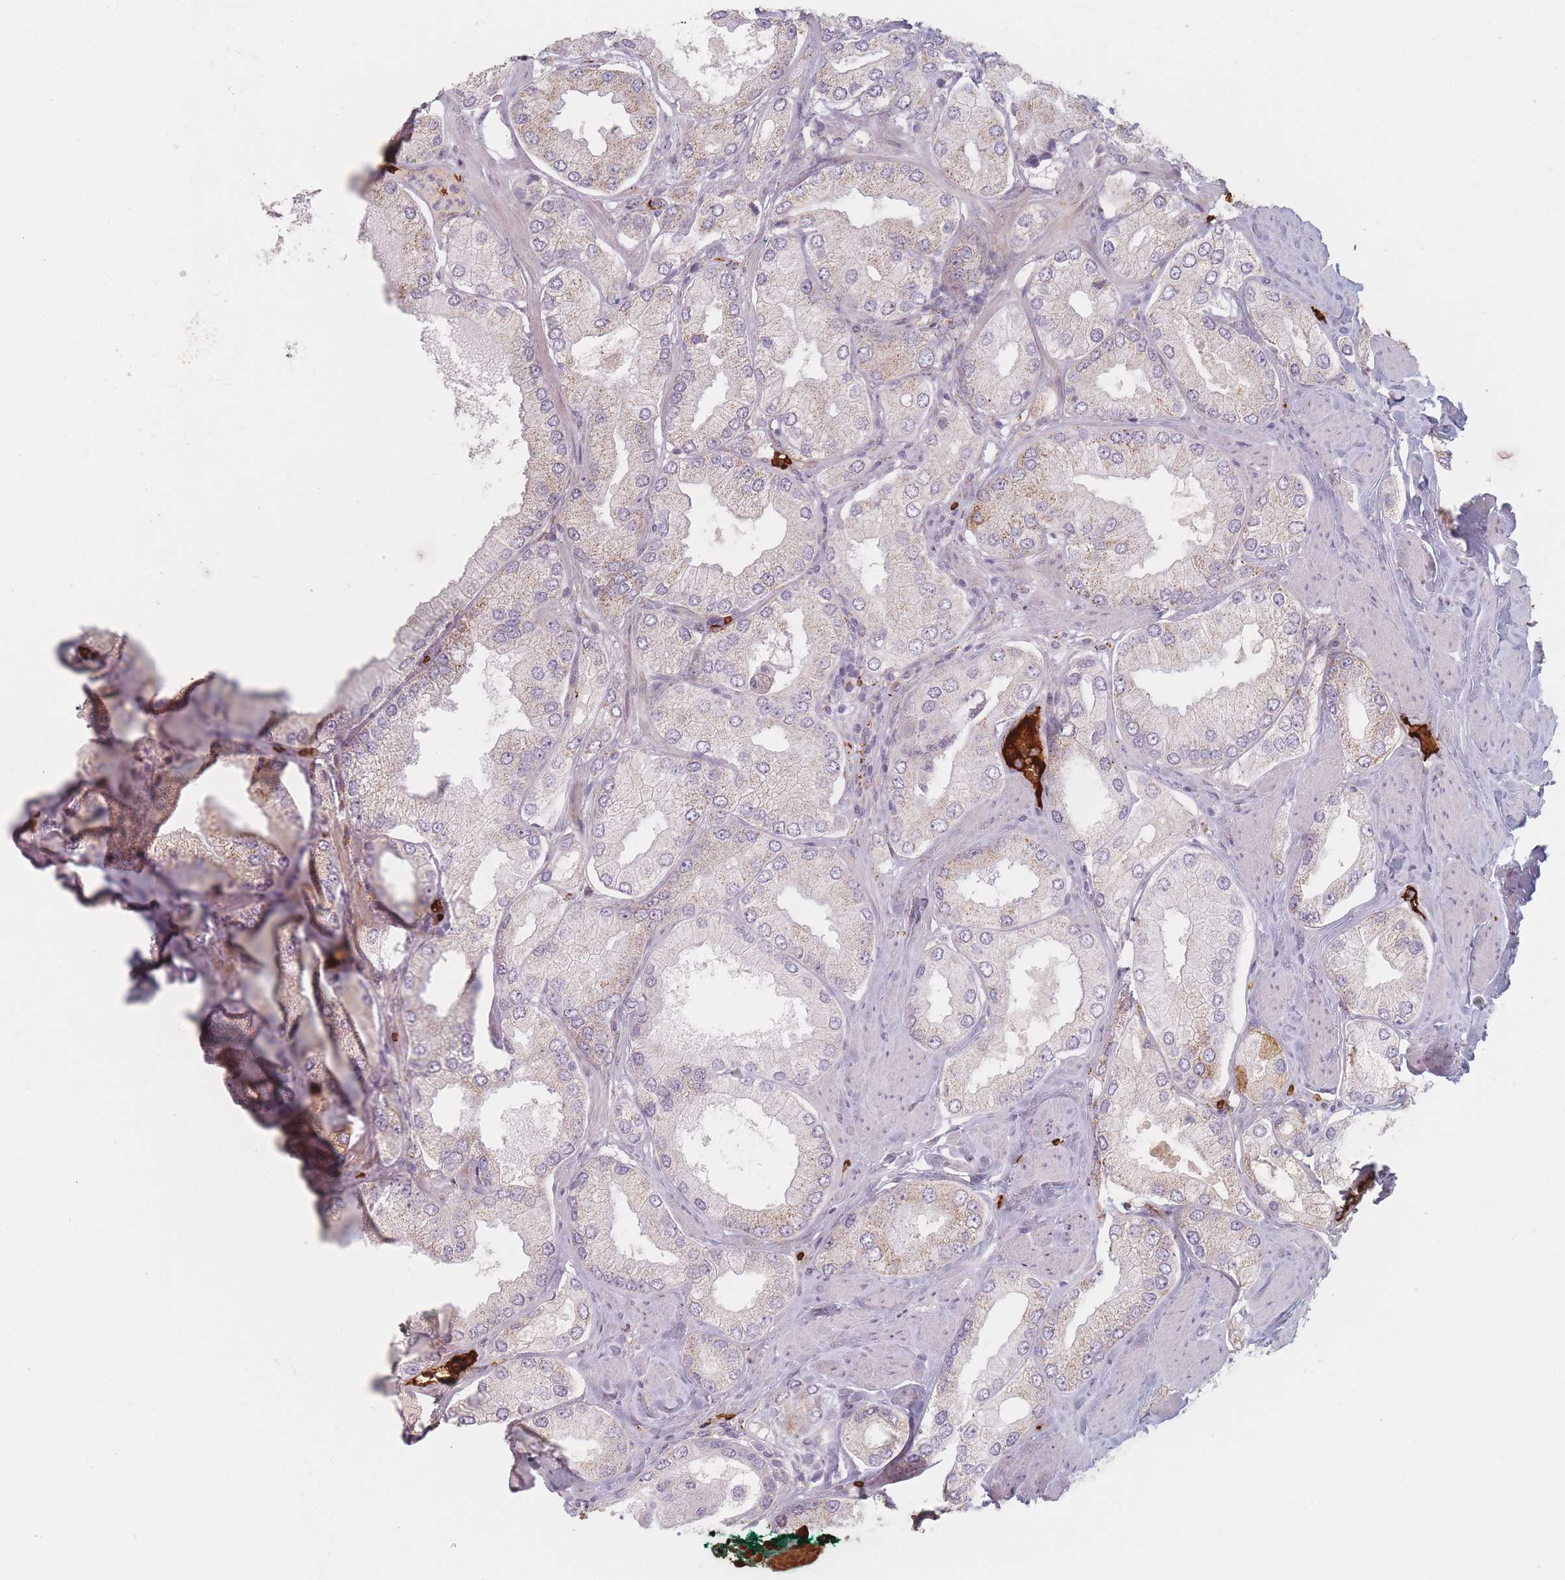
{"staining": {"intensity": "weak", "quantity": "<25%", "location": "cytoplasmic/membranous"}, "tissue": "prostate cancer", "cell_type": "Tumor cells", "image_type": "cancer", "snomed": [{"axis": "morphology", "description": "Adenocarcinoma, Low grade"}, {"axis": "topography", "description": "Prostate"}], "caption": "Protein analysis of low-grade adenocarcinoma (prostate) displays no significant positivity in tumor cells.", "gene": "SLC2A6", "patient": {"sex": "male", "age": 42}}